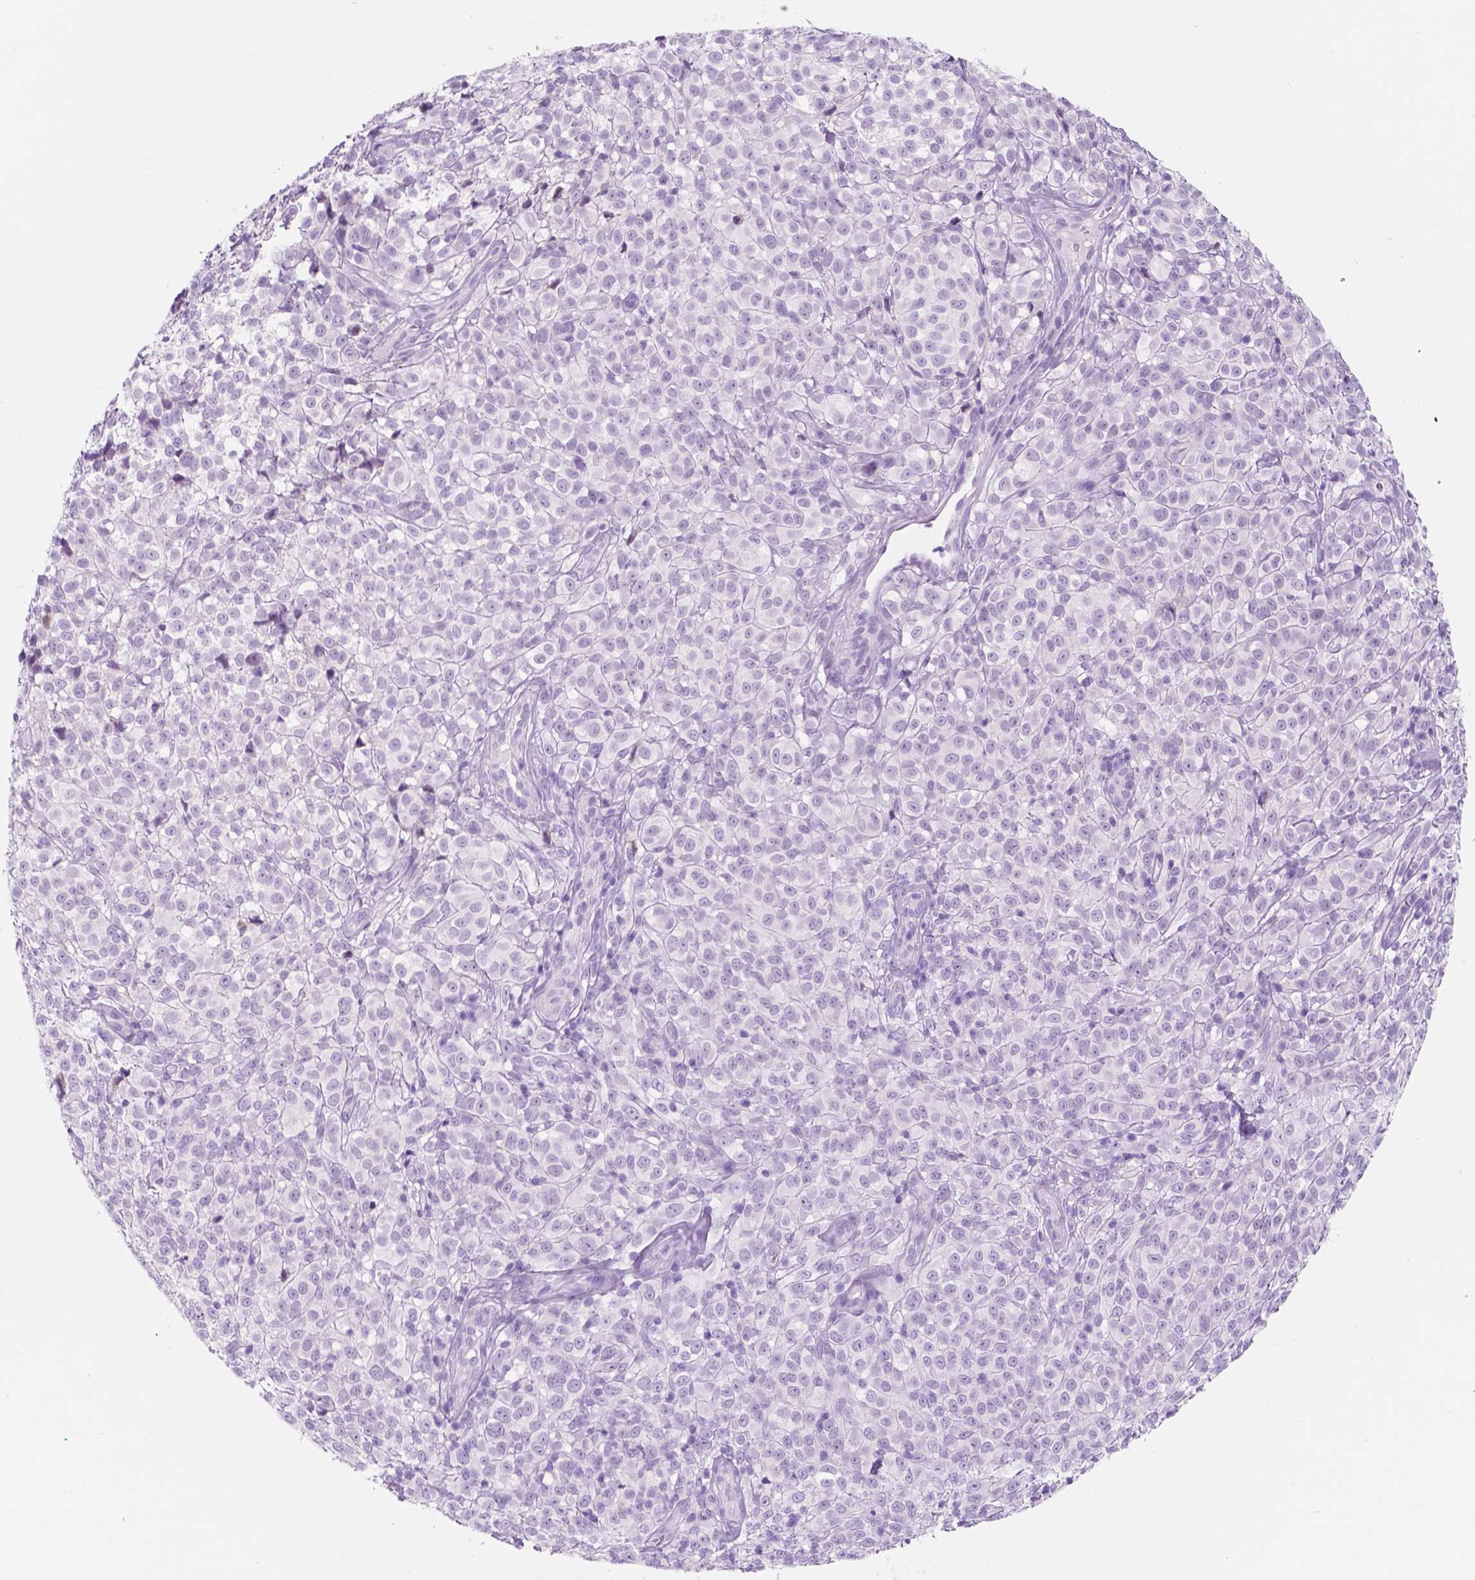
{"staining": {"intensity": "negative", "quantity": "none", "location": "none"}, "tissue": "melanoma", "cell_type": "Tumor cells", "image_type": "cancer", "snomed": [{"axis": "morphology", "description": "Malignant melanoma, NOS"}, {"axis": "topography", "description": "Skin"}], "caption": "Immunohistochemistry (IHC) histopathology image of human malignant melanoma stained for a protein (brown), which displays no positivity in tumor cells. (DAB immunohistochemistry, high magnification).", "gene": "CUZD1", "patient": {"sex": "male", "age": 85}}